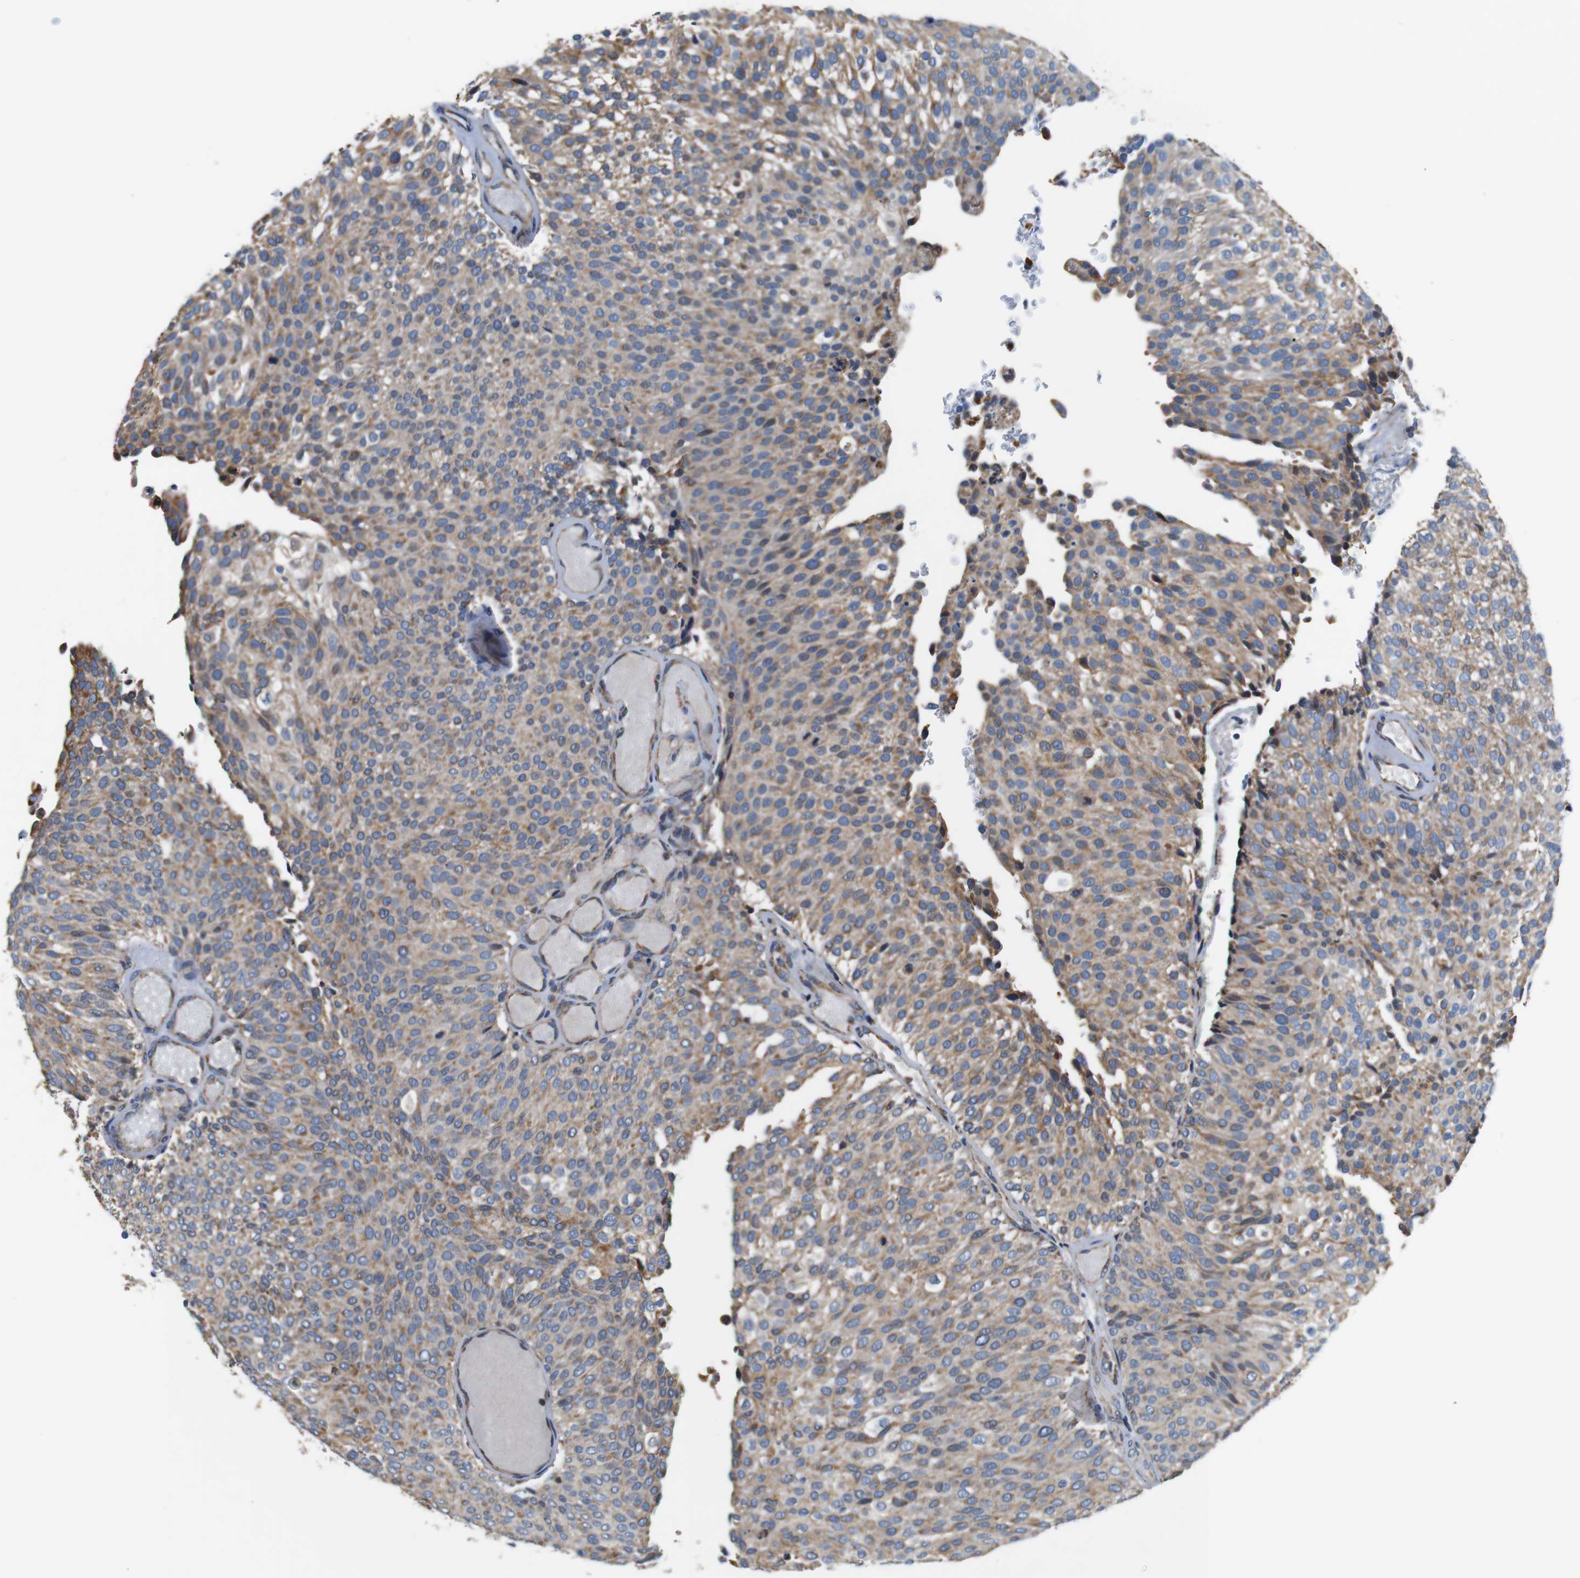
{"staining": {"intensity": "moderate", "quantity": ">75%", "location": "cytoplasmic/membranous"}, "tissue": "urothelial cancer", "cell_type": "Tumor cells", "image_type": "cancer", "snomed": [{"axis": "morphology", "description": "Urothelial carcinoma, Low grade"}, {"axis": "topography", "description": "Urinary bladder"}], "caption": "Urothelial cancer was stained to show a protein in brown. There is medium levels of moderate cytoplasmic/membranous expression in approximately >75% of tumor cells.", "gene": "LRP4", "patient": {"sex": "male", "age": 78}}